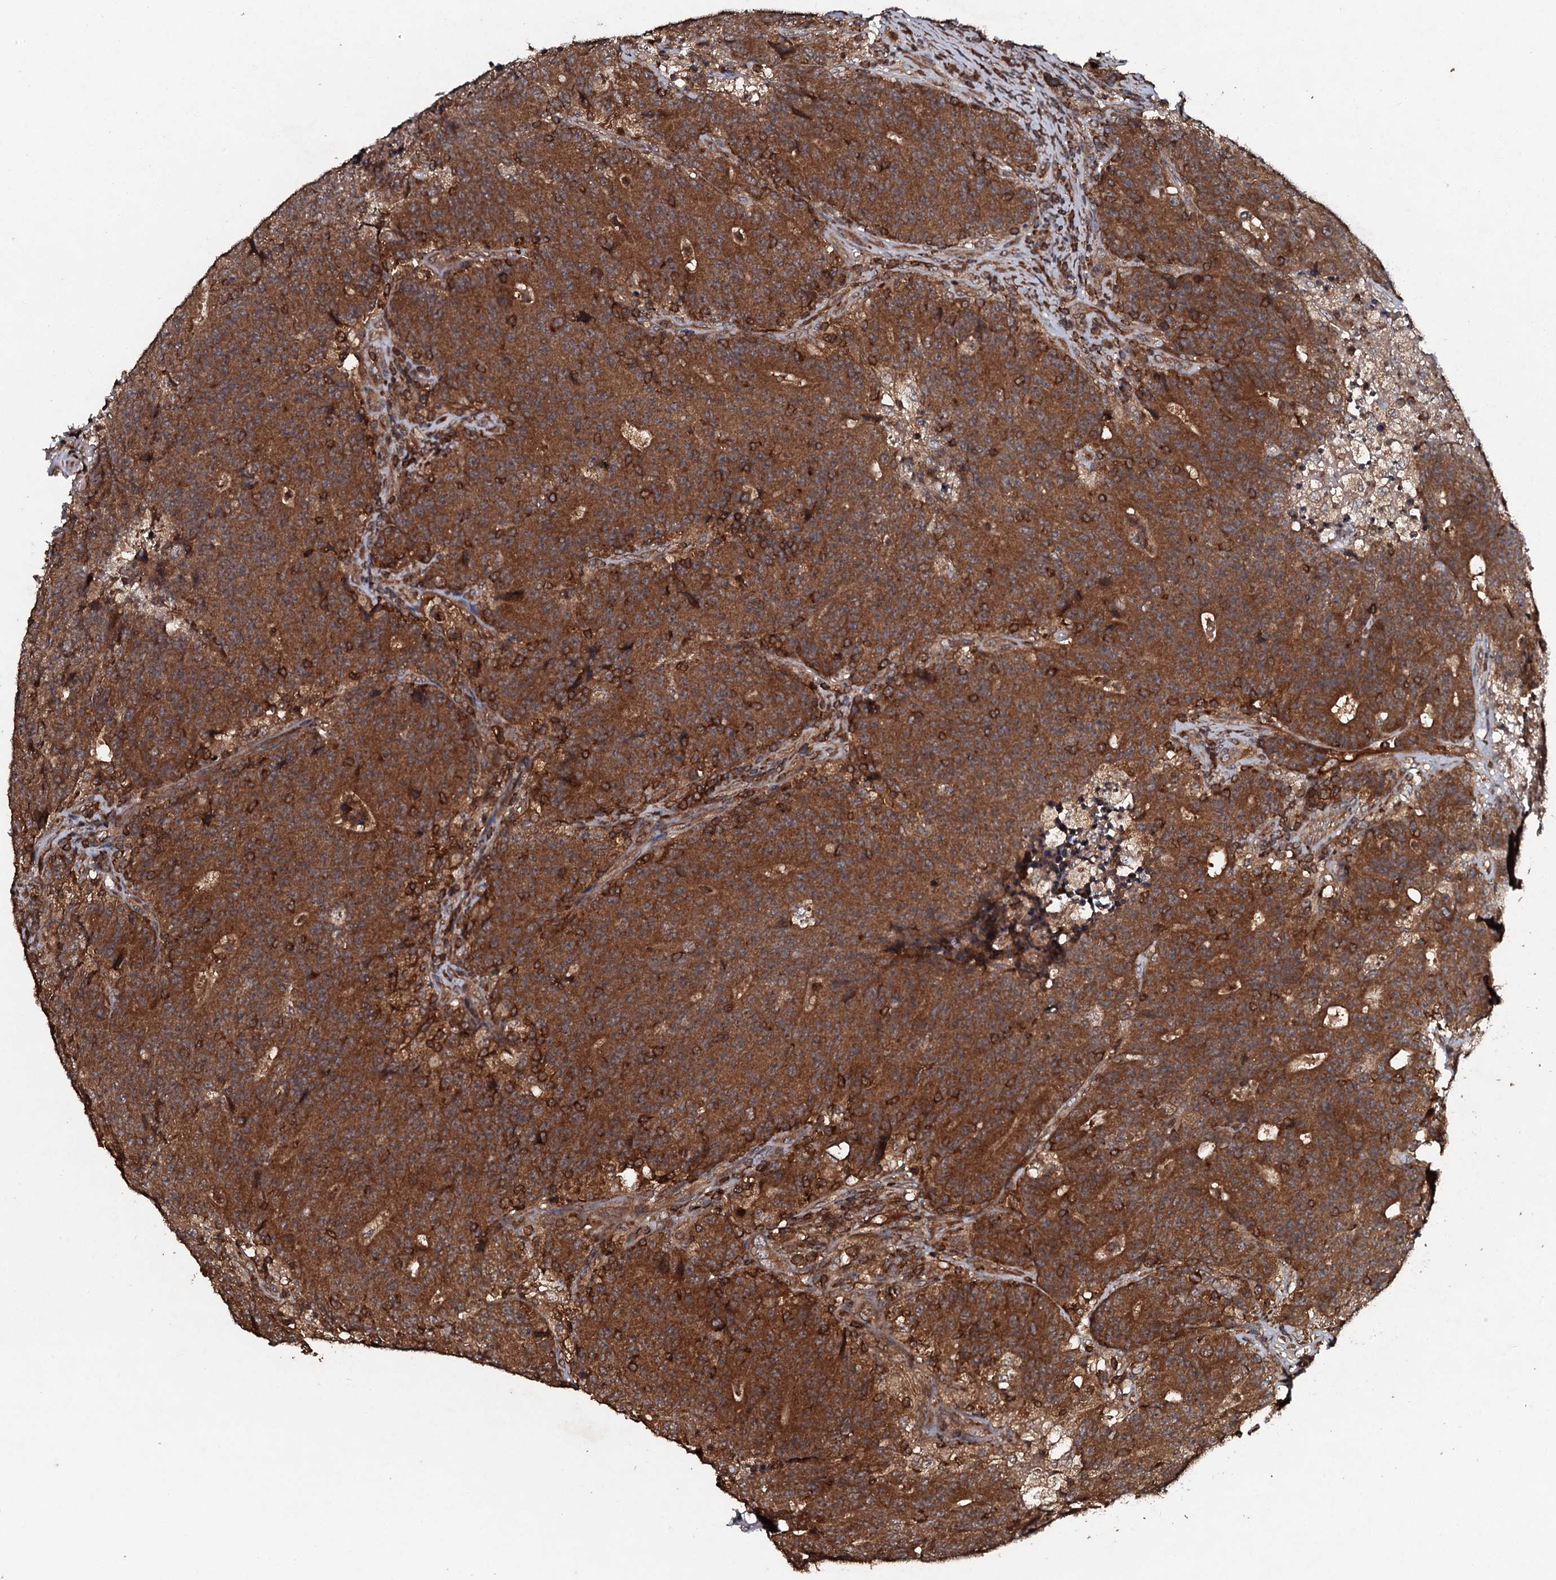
{"staining": {"intensity": "strong", "quantity": ">75%", "location": "cytoplasmic/membranous"}, "tissue": "colorectal cancer", "cell_type": "Tumor cells", "image_type": "cancer", "snomed": [{"axis": "morphology", "description": "Adenocarcinoma, NOS"}, {"axis": "topography", "description": "Colon"}], "caption": "Approximately >75% of tumor cells in human colorectal cancer (adenocarcinoma) exhibit strong cytoplasmic/membranous protein staining as visualized by brown immunohistochemical staining.", "gene": "ADGRG3", "patient": {"sex": "female", "age": 75}}